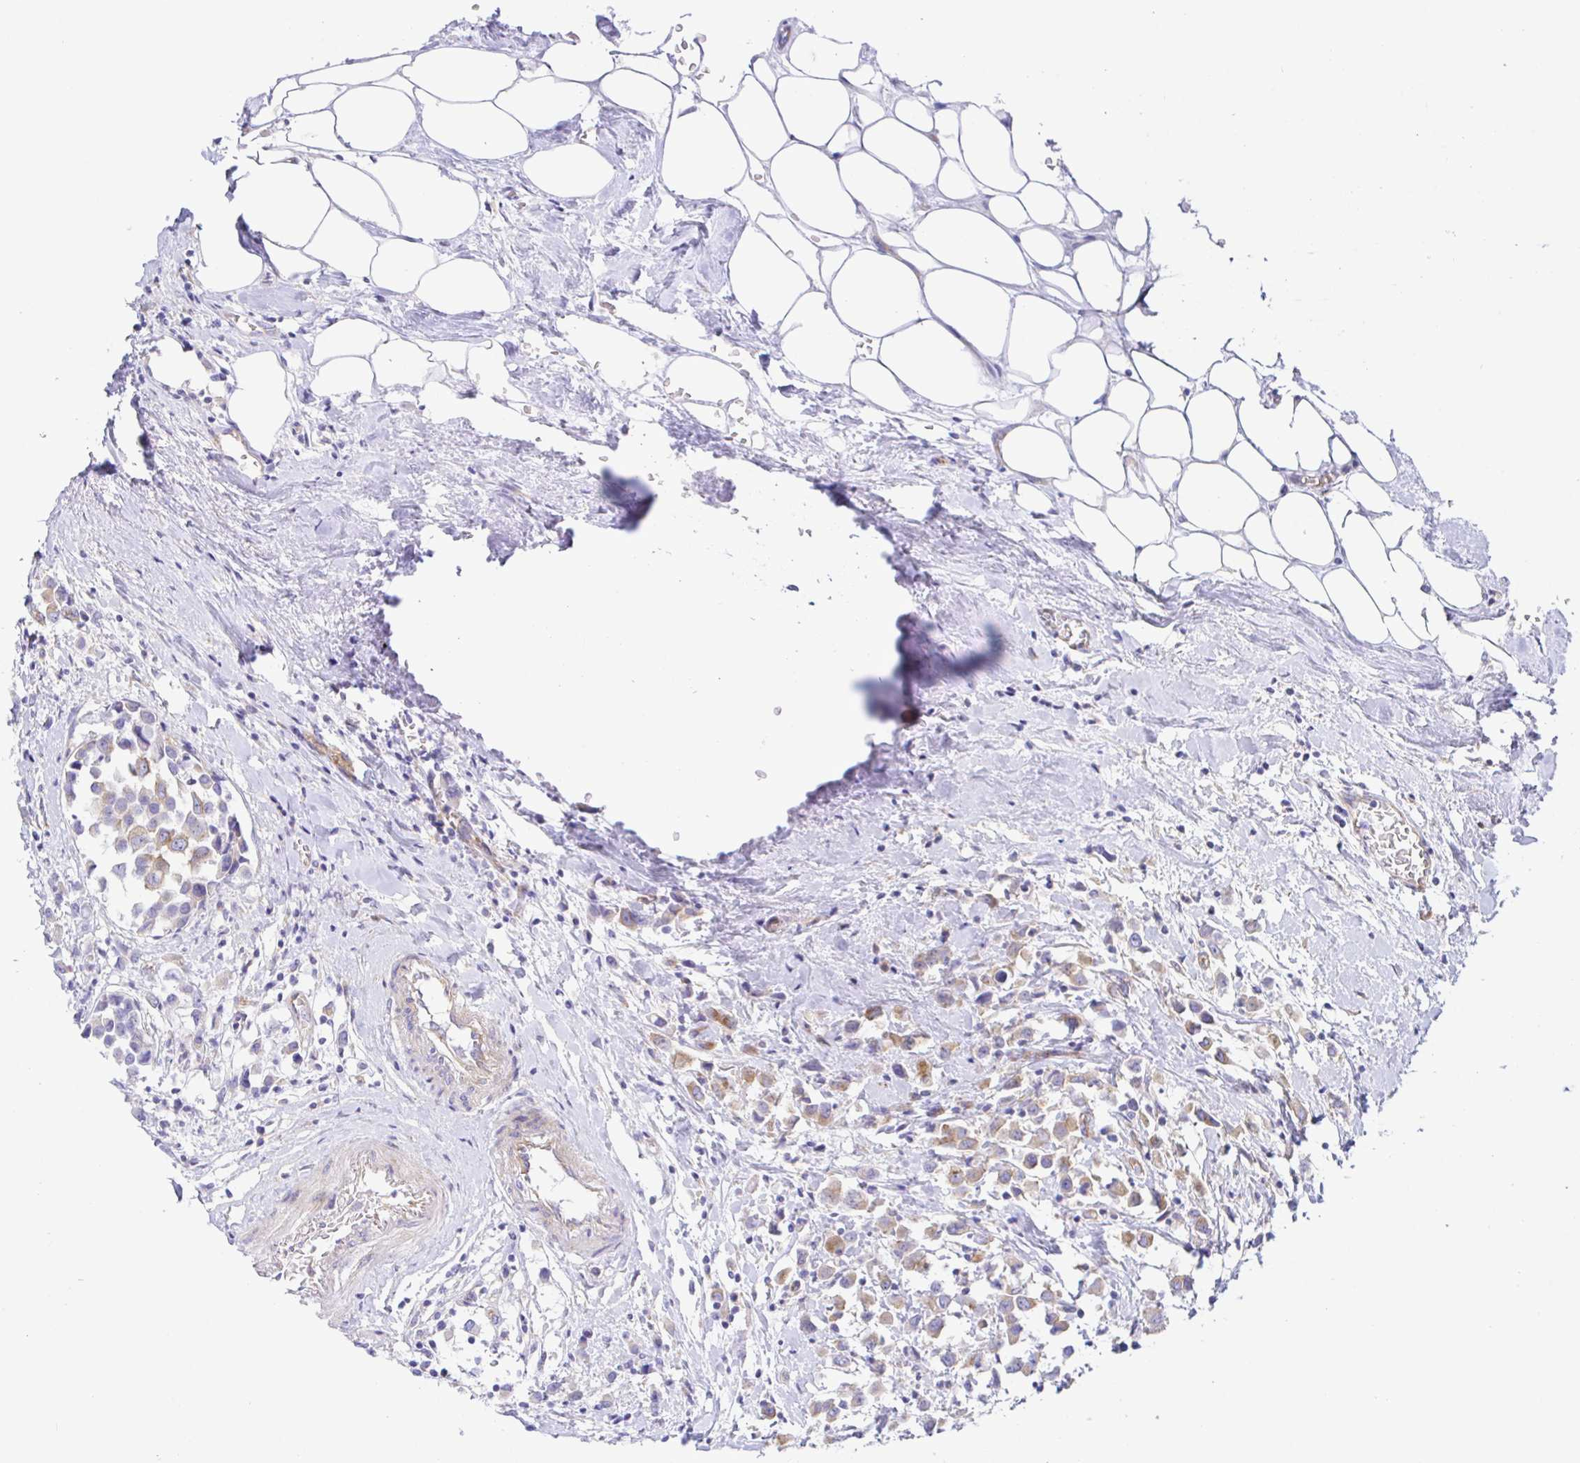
{"staining": {"intensity": "weak", "quantity": "25%-75%", "location": "cytoplasmic/membranous"}, "tissue": "breast cancer", "cell_type": "Tumor cells", "image_type": "cancer", "snomed": [{"axis": "morphology", "description": "Duct carcinoma"}, {"axis": "topography", "description": "Breast"}], "caption": "Breast invasive ductal carcinoma stained for a protein (brown) exhibits weak cytoplasmic/membranous positive expression in about 25%-75% of tumor cells.", "gene": "ARL4D", "patient": {"sex": "female", "age": 61}}